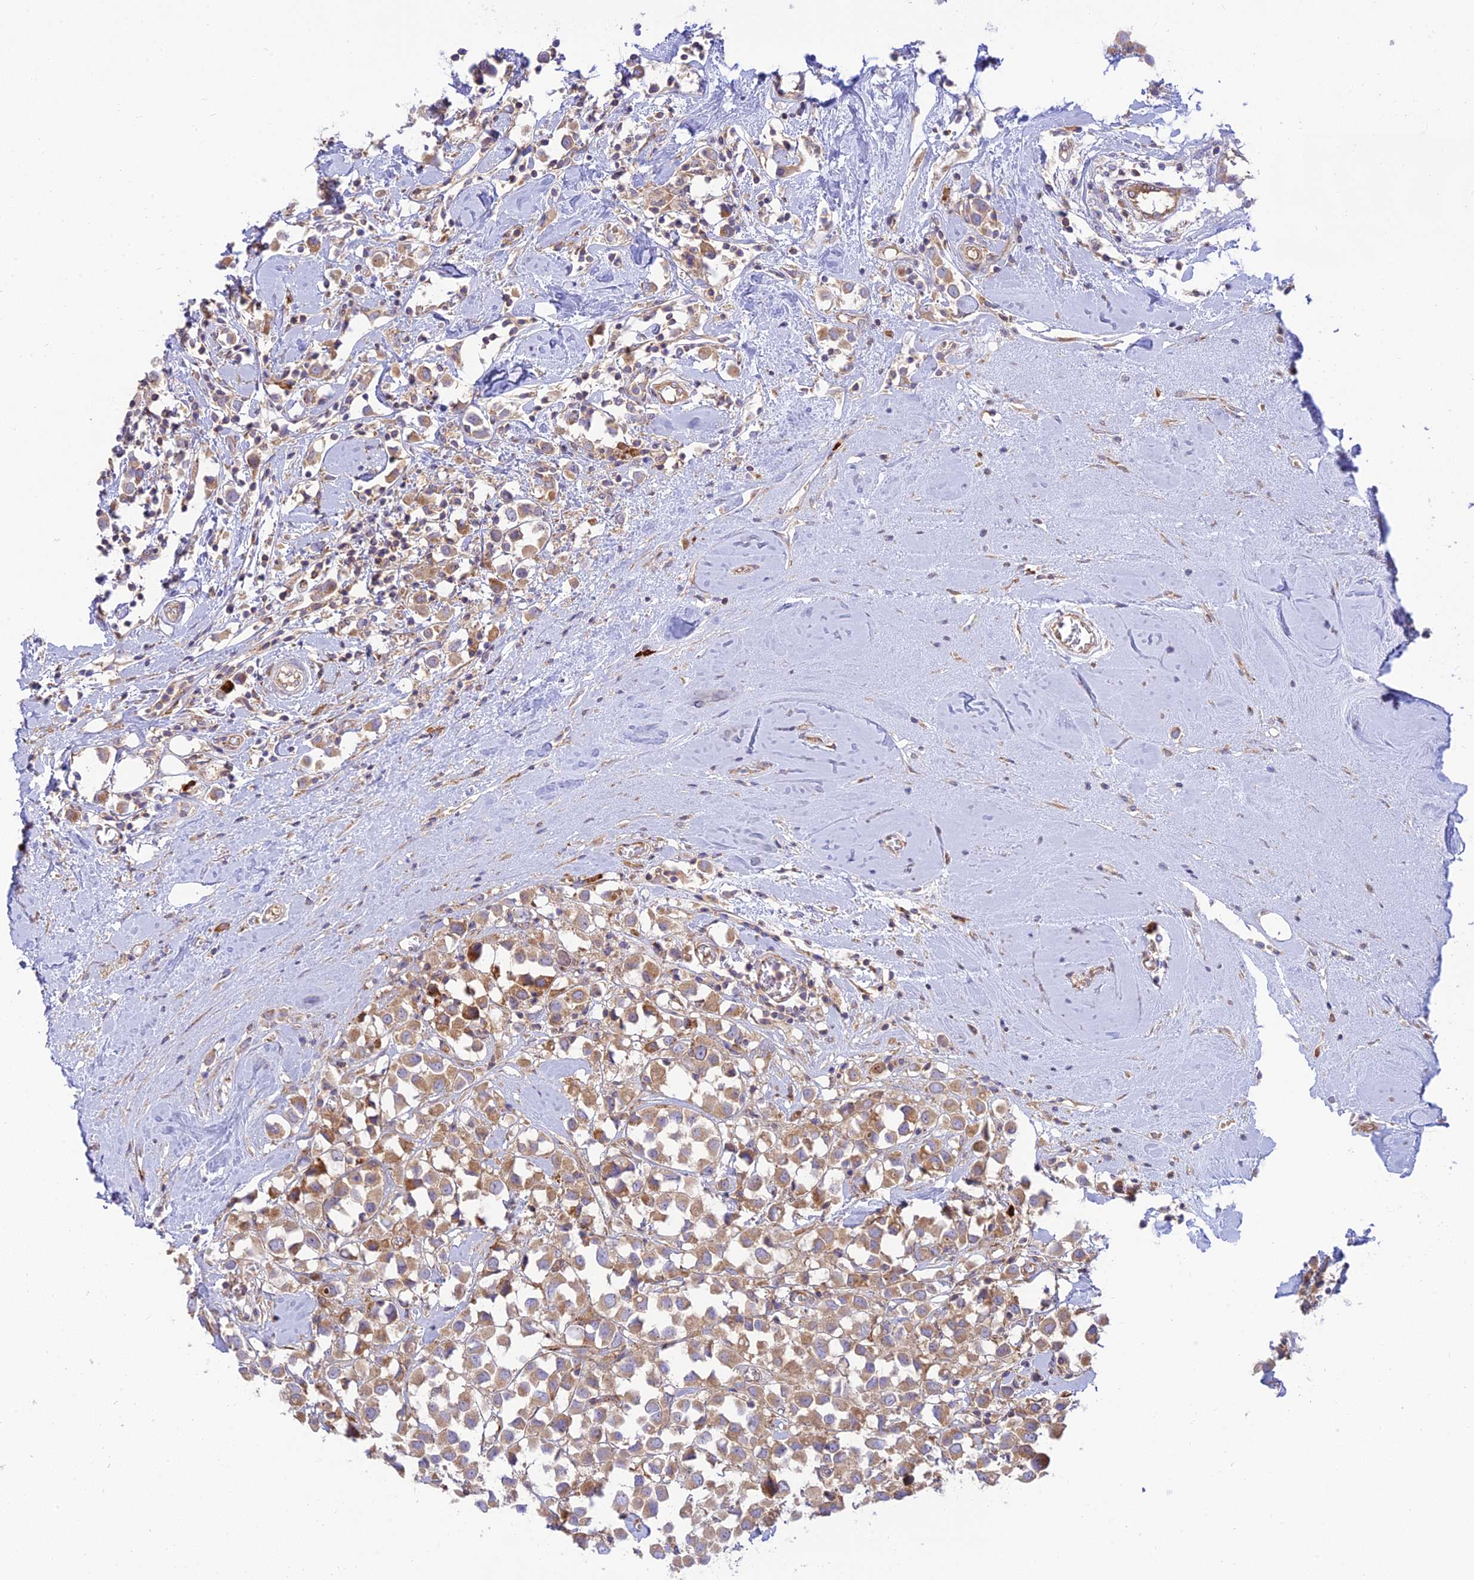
{"staining": {"intensity": "moderate", "quantity": ">75%", "location": "cytoplasmic/membranous"}, "tissue": "breast cancer", "cell_type": "Tumor cells", "image_type": "cancer", "snomed": [{"axis": "morphology", "description": "Duct carcinoma"}, {"axis": "topography", "description": "Breast"}], "caption": "Immunohistochemistry (IHC) (DAB (3,3'-diaminobenzidine)) staining of invasive ductal carcinoma (breast) shows moderate cytoplasmic/membranous protein expression in about >75% of tumor cells.", "gene": "PIMREG", "patient": {"sex": "female", "age": 61}}